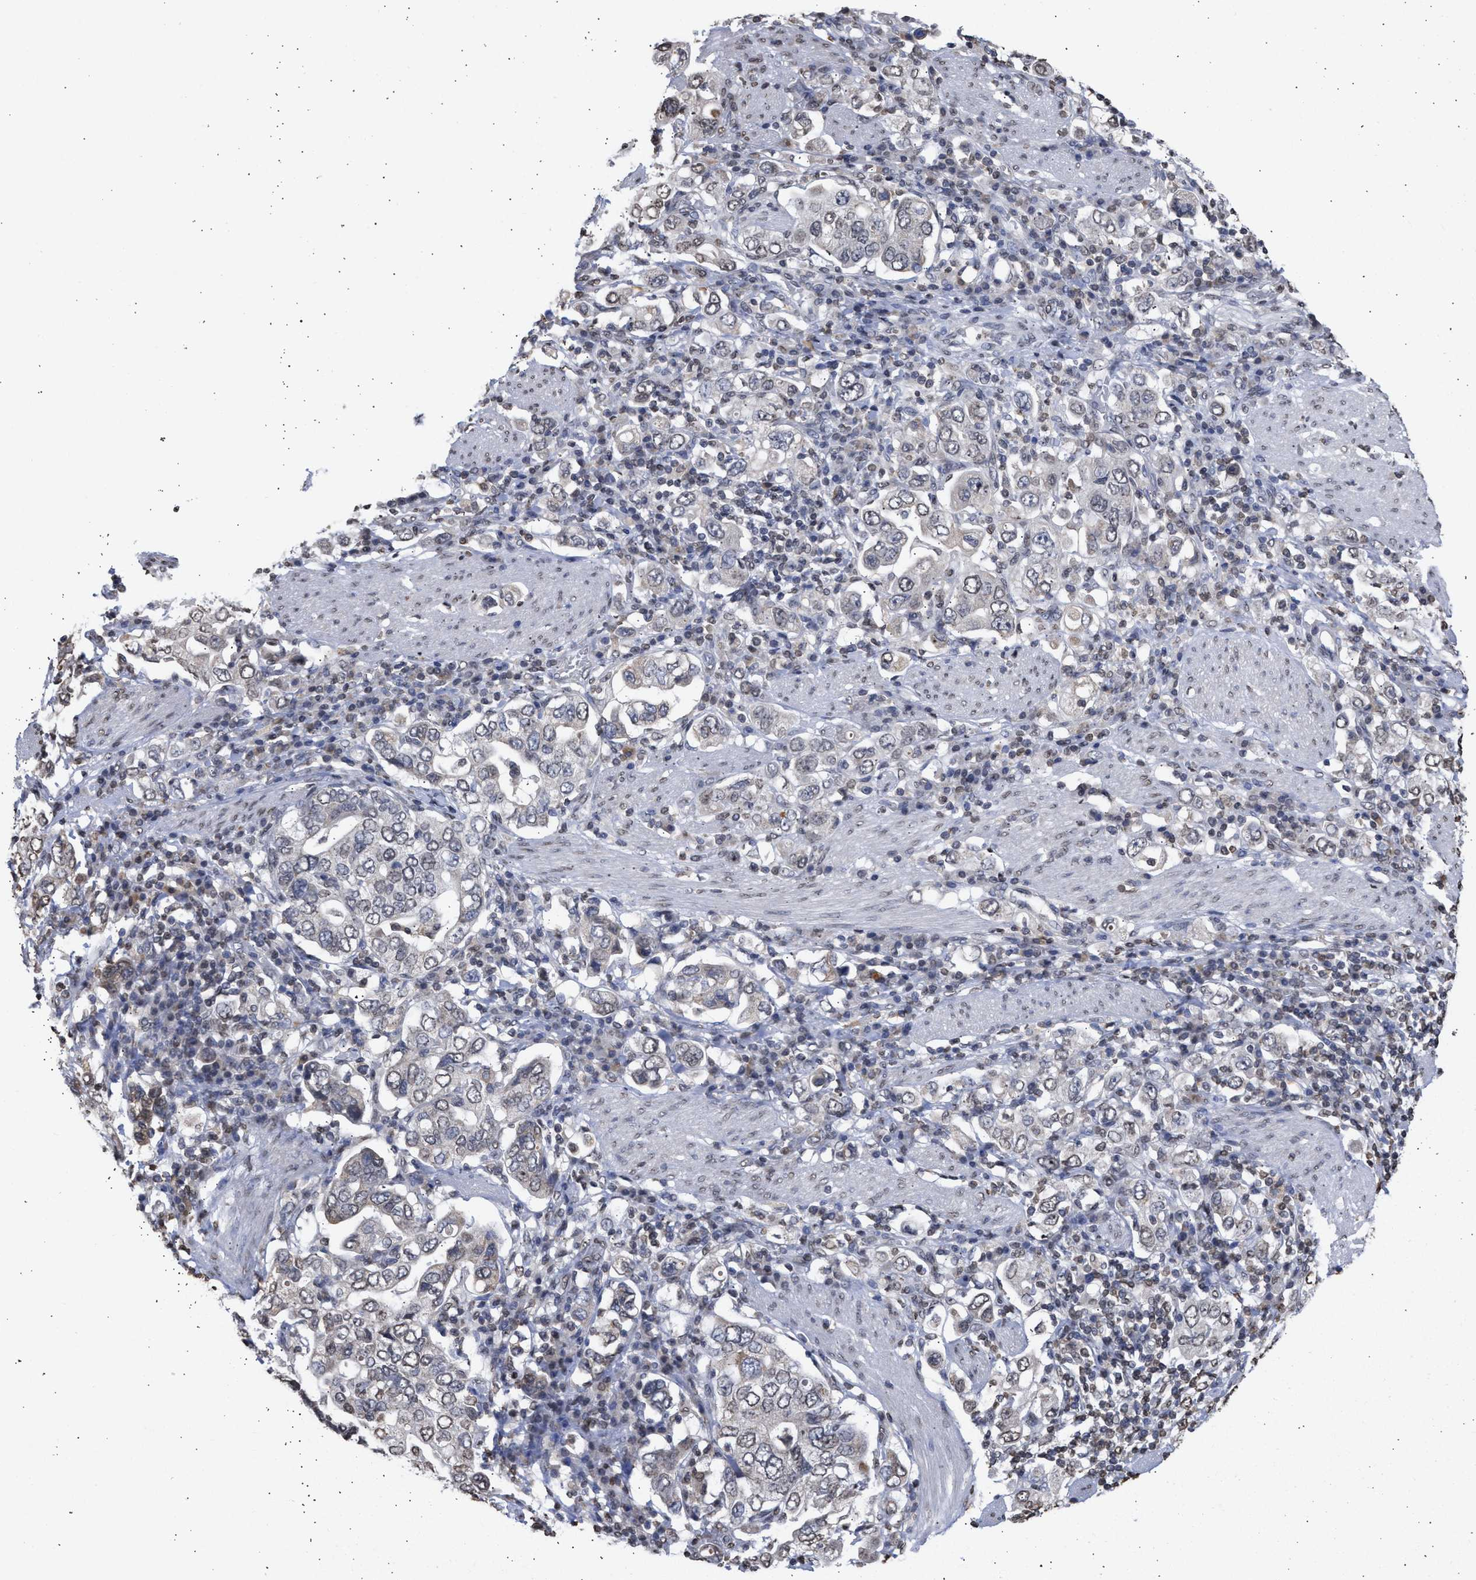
{"staining": {"intensity": "negative", "quantity": "none", "location": "none"}, "tissue": "stomach cancer", "cell_type": "Tumor cells", "image_type": "cancer", "snomed": [{"axis": "morphology", "description": "Adenocarcinoma, NOS"}, {"axis": "topography", "description": "Stomach, upper"}], "caption": "High magnification brightfield microscopy of stomach cancer stained with DAB (3,3'-diaminobenzidine) (brown) and counterstained with hematoxylin (blue): tumor cells show no significant staining.", "gene": "NUP35", "patient": {"sex": "male", "age": 62}}